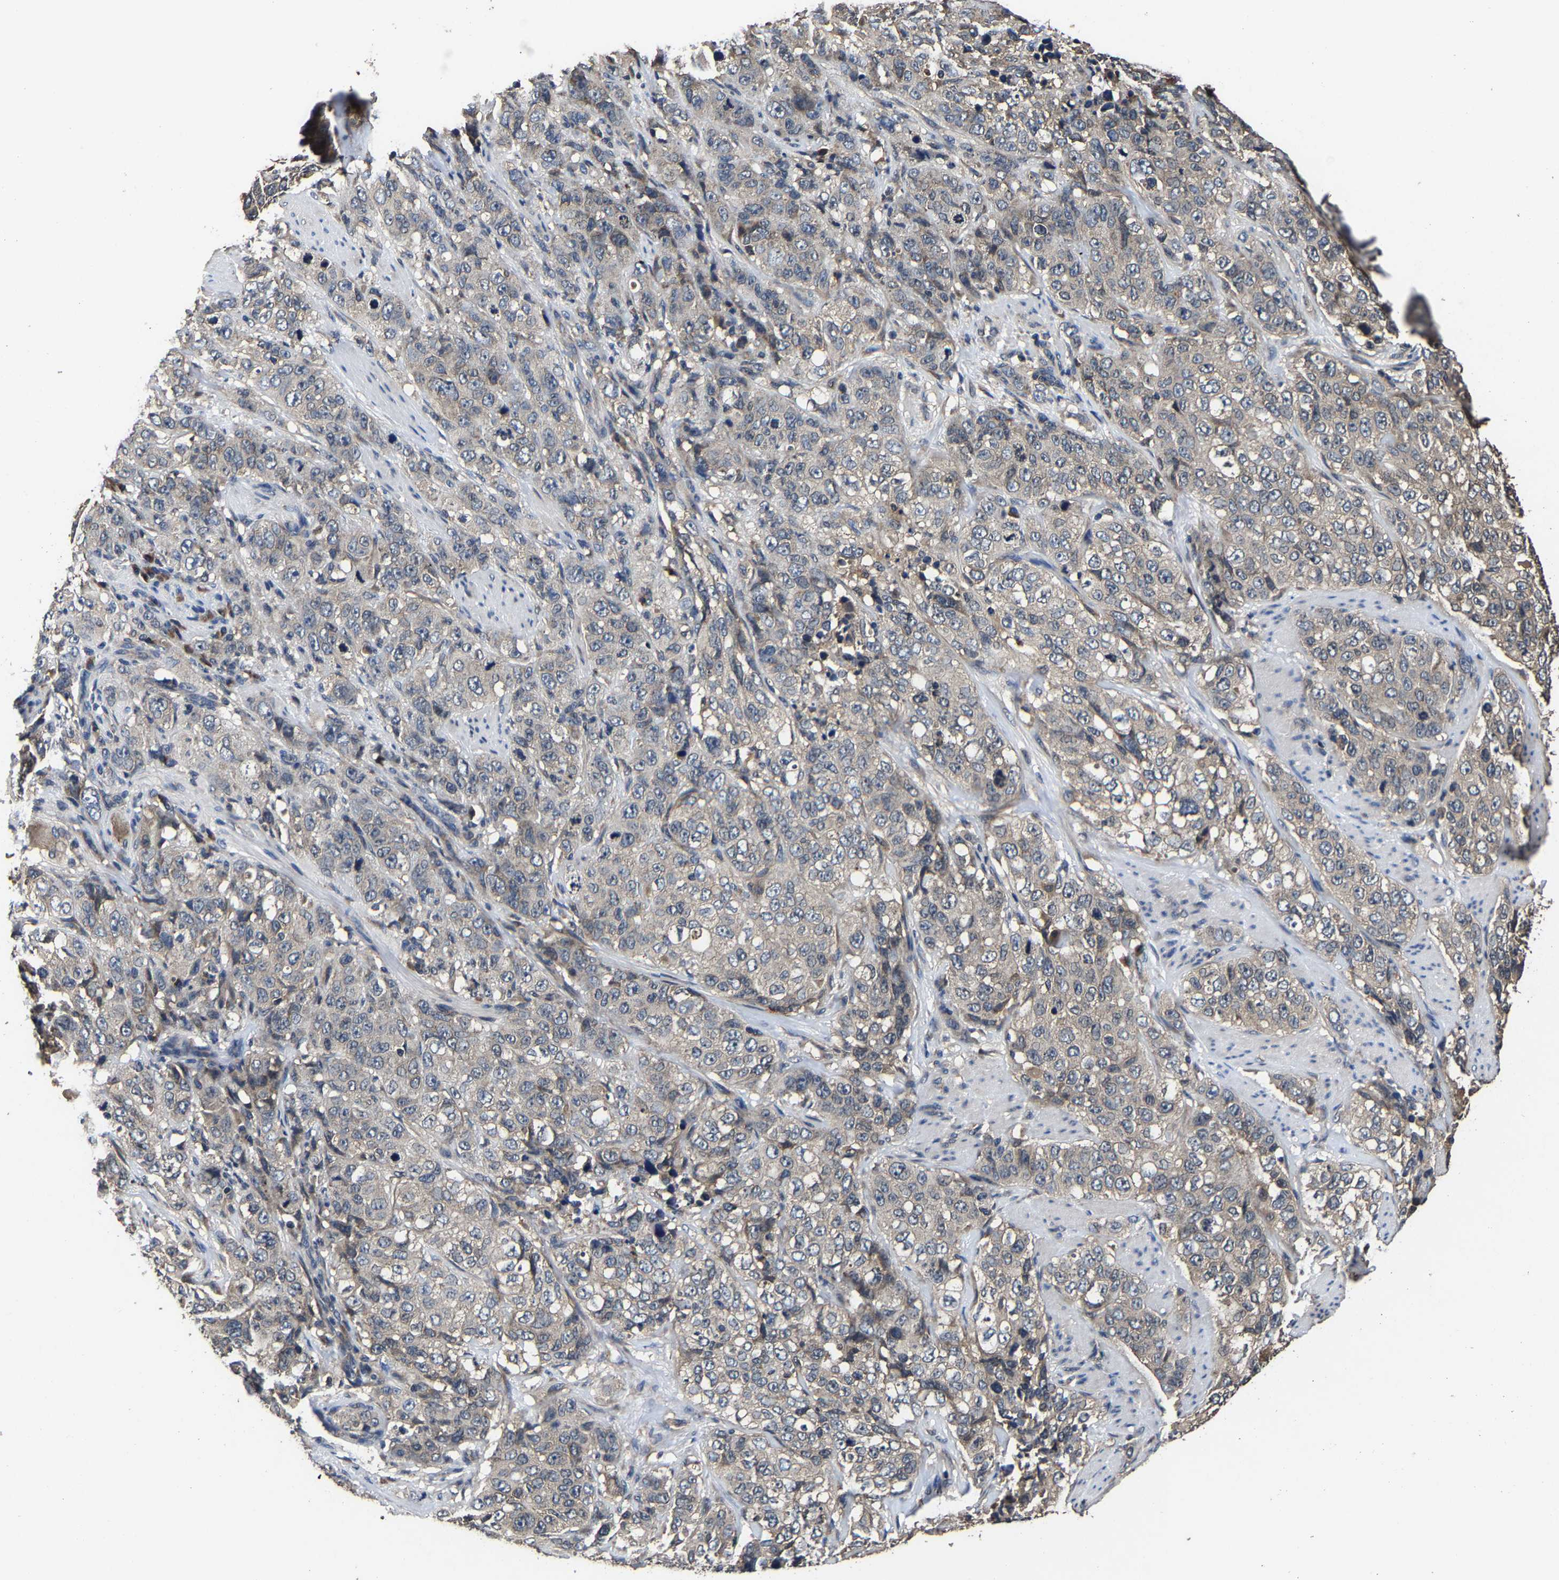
{"staining": {"intensity": "negative", "quantity": "none", "location": "none"}, "tissue": "stomach cancer", "cell_type": "Tumor cells", "image_type": "cancer", "snomed": [{"axis": "morphology", "description": "Adenocarcinoma, NOS"}, {"axis": "topography", "description": "Stomach"}], "caption": "Human stomach cancer stained for a protein using immunohistochemistry (IHC) exhibits no positivity in tumor cells.", "gene": "EBAG9", "patient": {"sex": "male", "age": 48}}